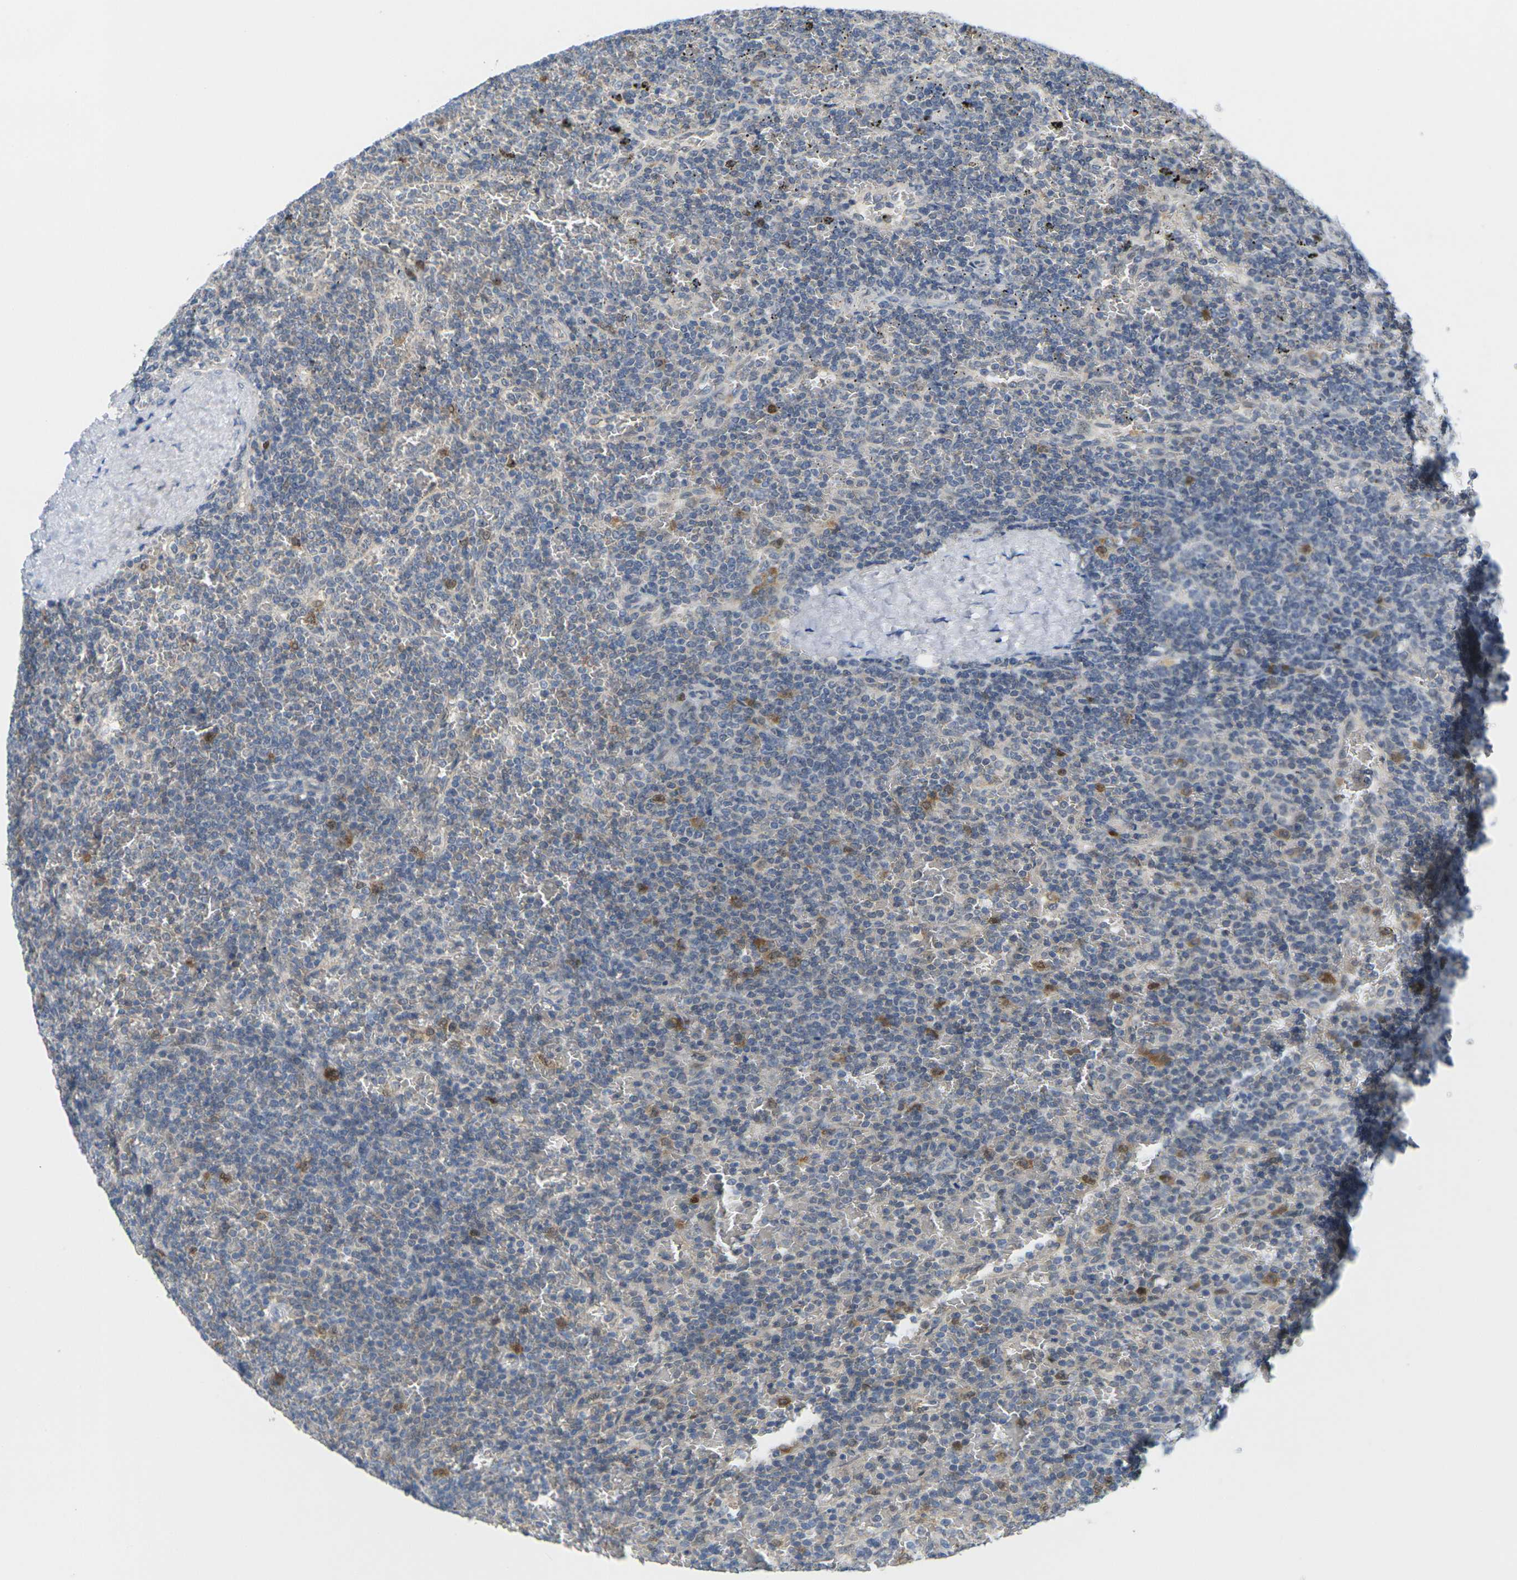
{"staining": {"intensity": "moderate", "quantity": "<25%", "location": "cytoplasmic/membranous,nuclear"}, "tissue": "lymphoma", "cell_type": "Tumor cells", "image_type": "cancer", "snomed": [{"axis": "morphology", "description": "Malignant lymphoma, non-Hodgkin's type, Low grade"}, {"axis": "topography", "description": "Spleen"}], "caption": "This is a histology image of immunohistochemistry (IHC) staining of malignant lymphoma, non-Hodgkin's type (low-grade), which shows moderate positivity in the cytoplasmic/membranous and nuclear of tumor cells.", "gene": "CDK2", "patient": {"sex": "female", "age": 77}}